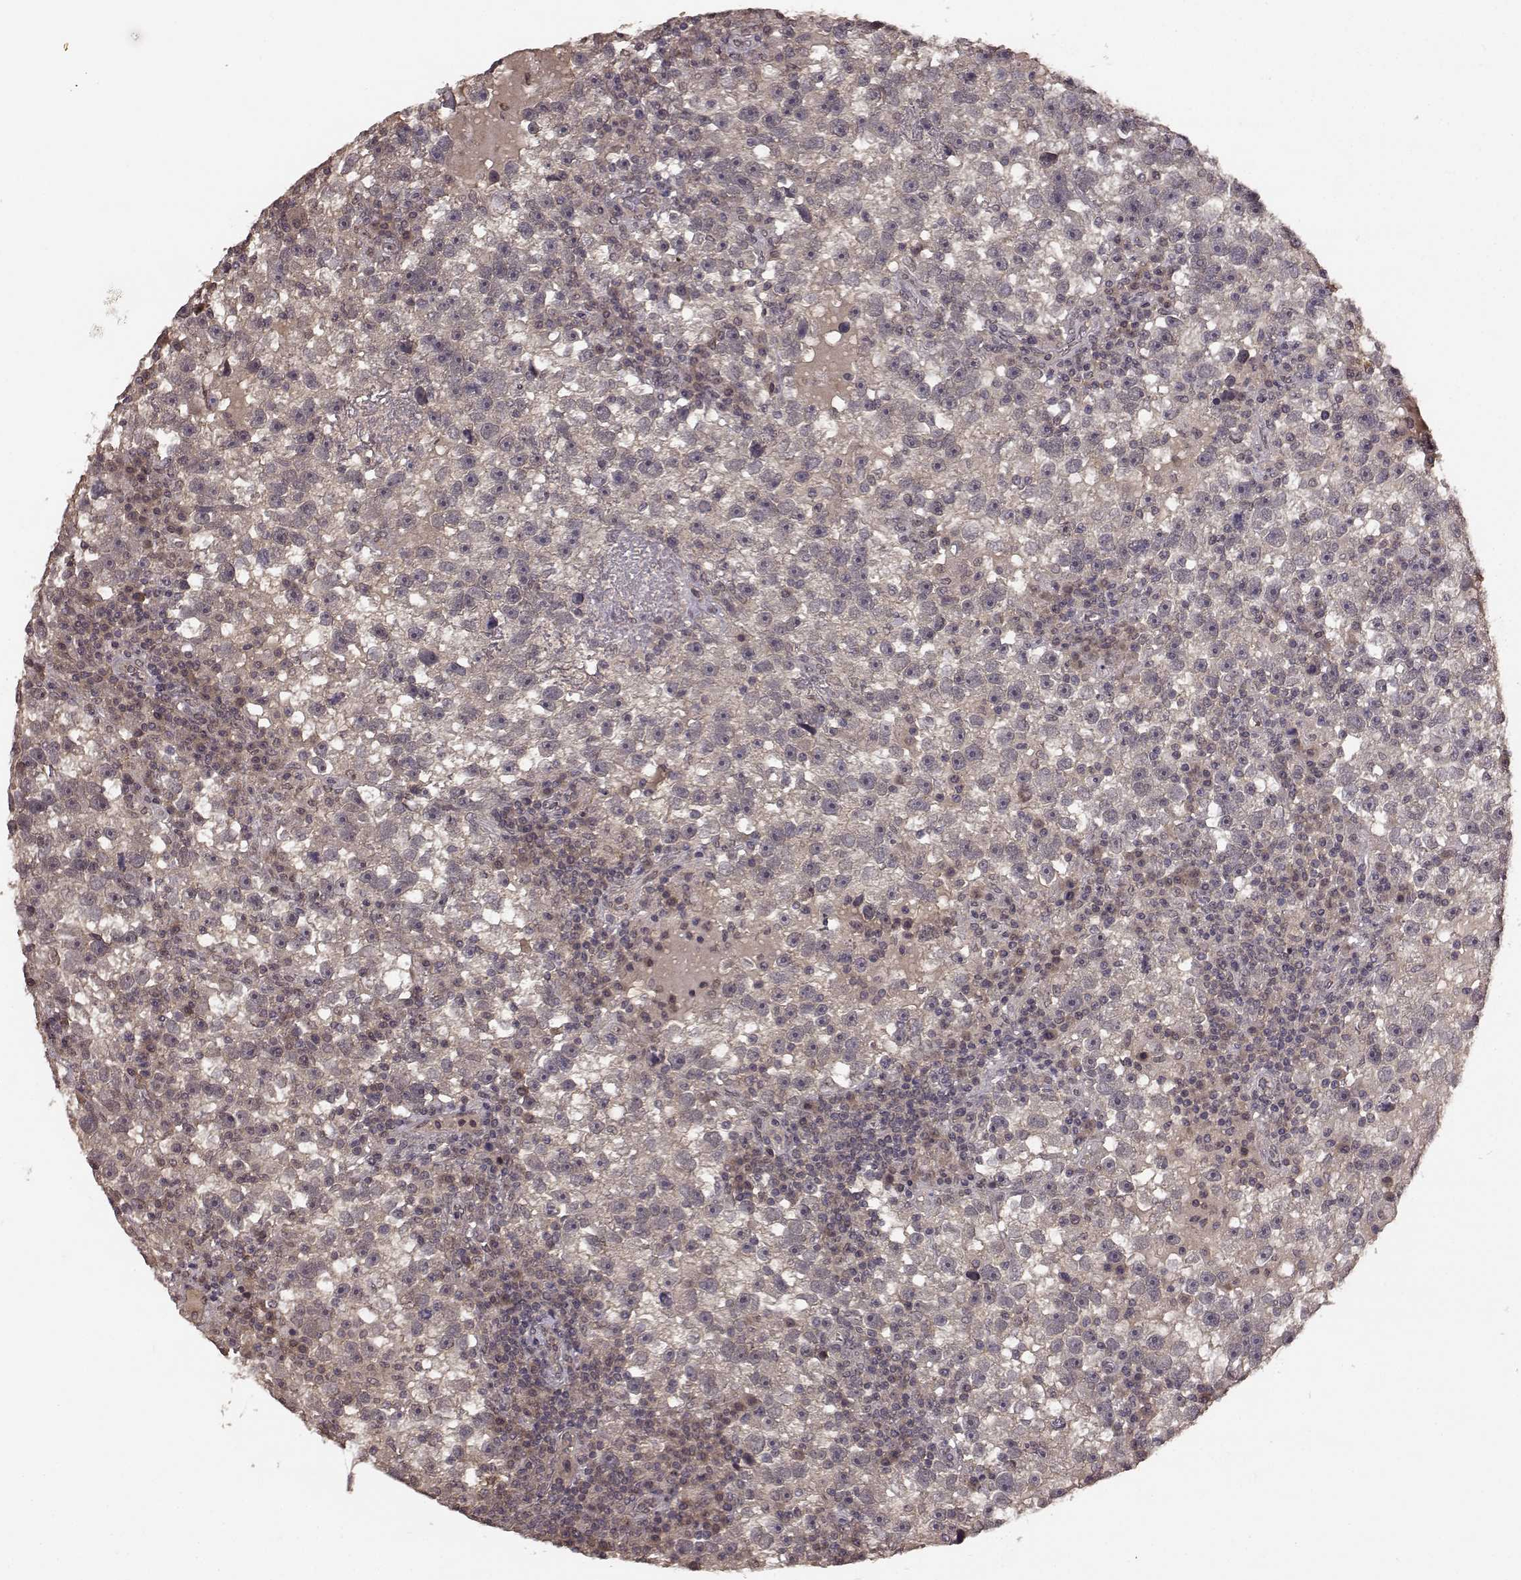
{"staining": {"intensity": "weak", "quantity": "<25%", "location": "cytoplasmic/membranous"}, "tissue": "testis cancer", "cell_type": "Tumor cells", "image_type": "cancer", "snomed": [{"axis": "morphology", "description": "Seminoma, NOS"}, {"axis": "topography", "description": "Testis"}], "caption": "An image of seminoma (testis) stained for a protein shows no brown staining in tumor cells.", "gene": "NTRK2", "patient": {"sex": "male", "age": 47}}